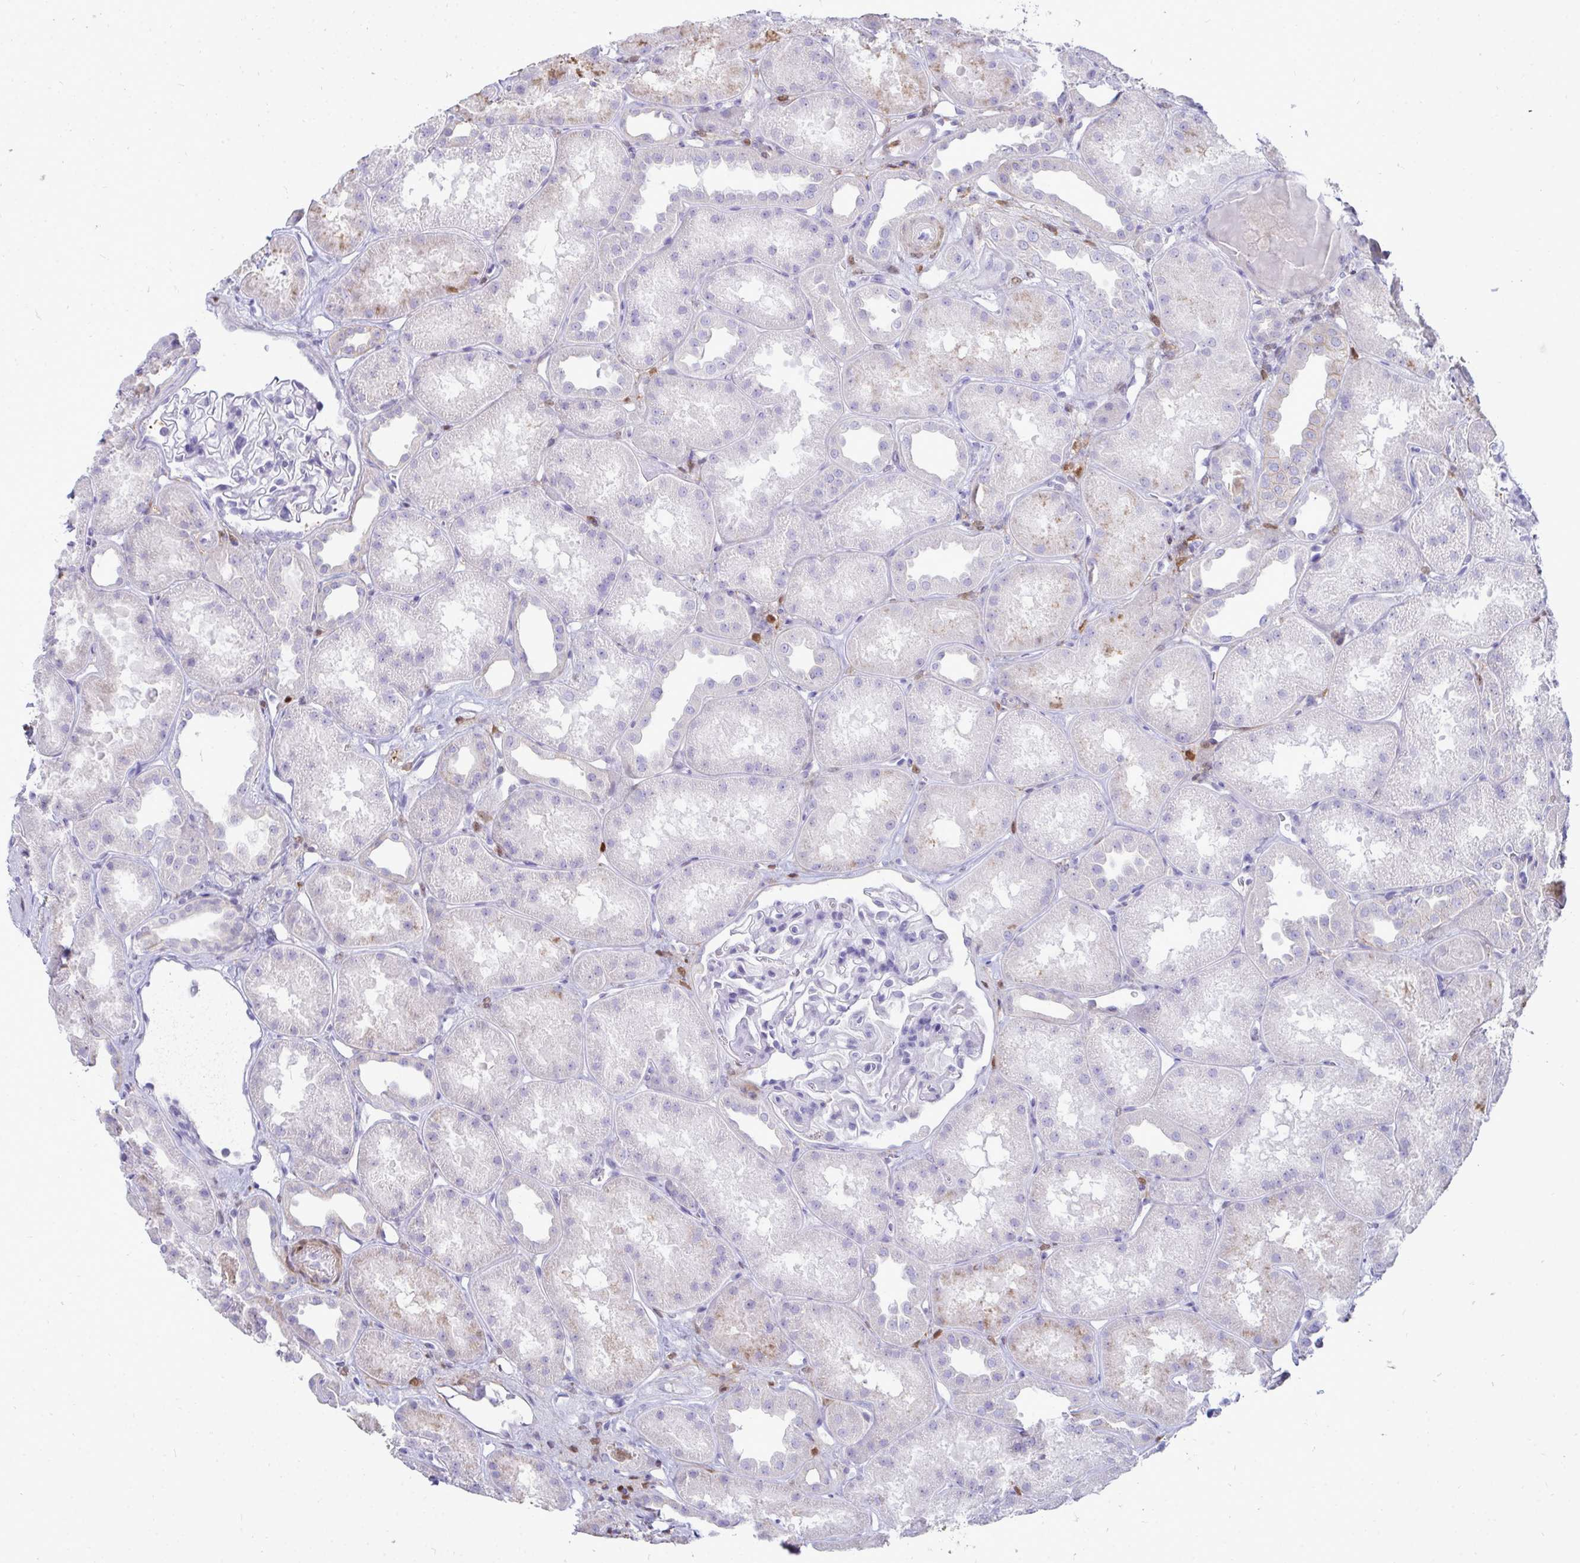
{"staining": {"intensity": "negative", "quantity": "none", "location": "none"}, "tissue": "kidney", "cell_type": "Cells in glomeruli", "image_type": "normal", "snomed": [{"axis": "morphology", "description": "Normal tissue, NOS"}, {"axis": "topography", "description": "Kidney"}], "caption": "Photomicrograph shows no protein staining in cells in glomeruli of benign kidney.", "gene": "HSPB6", "patient": {"sex": "male", "age": 61}}